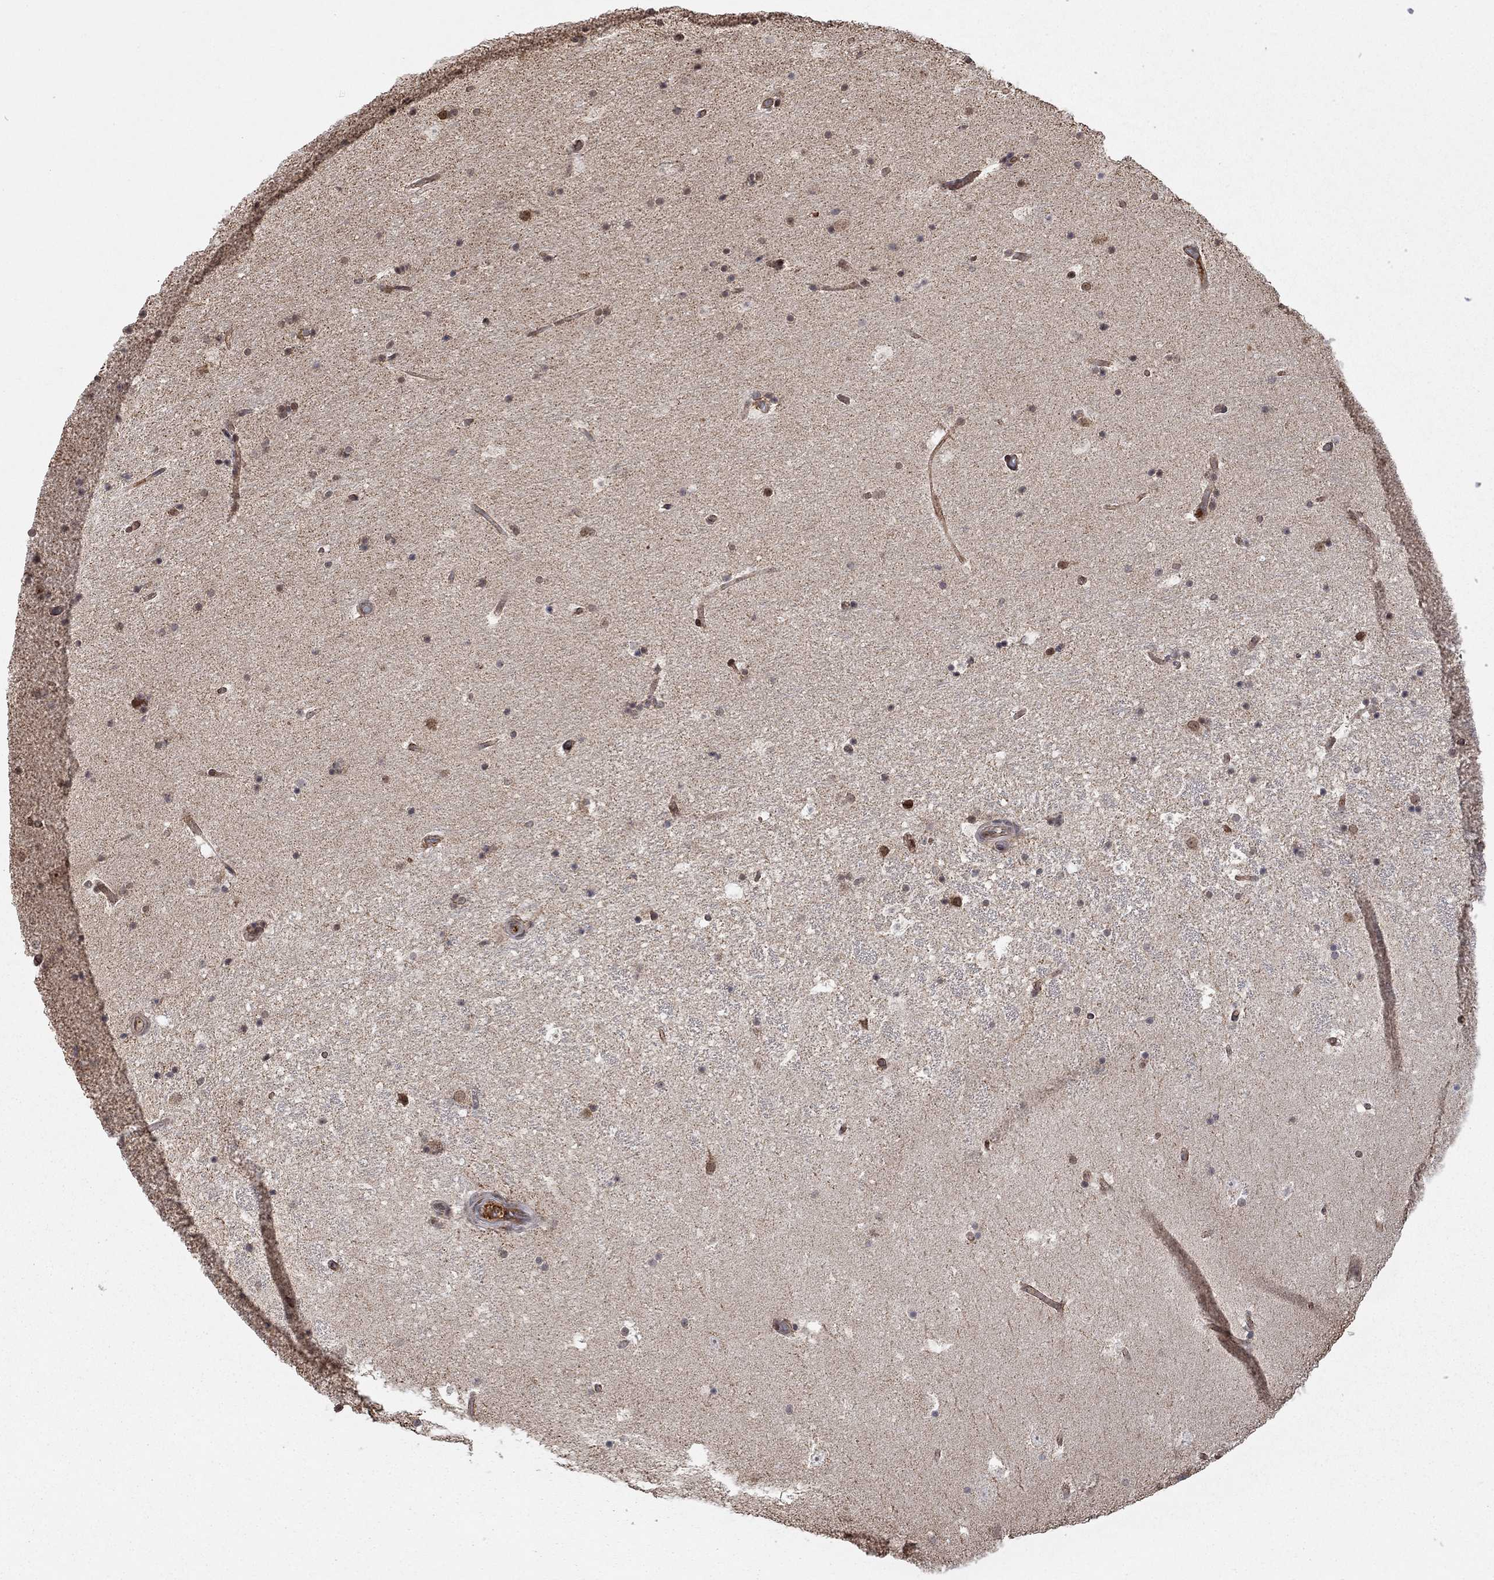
{"staining": {"intensity": "moderate", "quantity": "25%-75%", "location": "nuclear"}, "tissue": "hippocampus", "cell_type": "Glial cells", "image_type": "normal", "snomed": [{"axis": "morphology", "description": "Normal tissue, NOS"}, {"axis": "topography", "description": "Hippocampus"}], "caption": "Brown immunohistochemical staining in unremarkable human hippocampus displays moderate nuclear staining in about 25%-75% of glial cells.", "gene": "TDP1", "patient": {"sex": "male", "age": 51}}